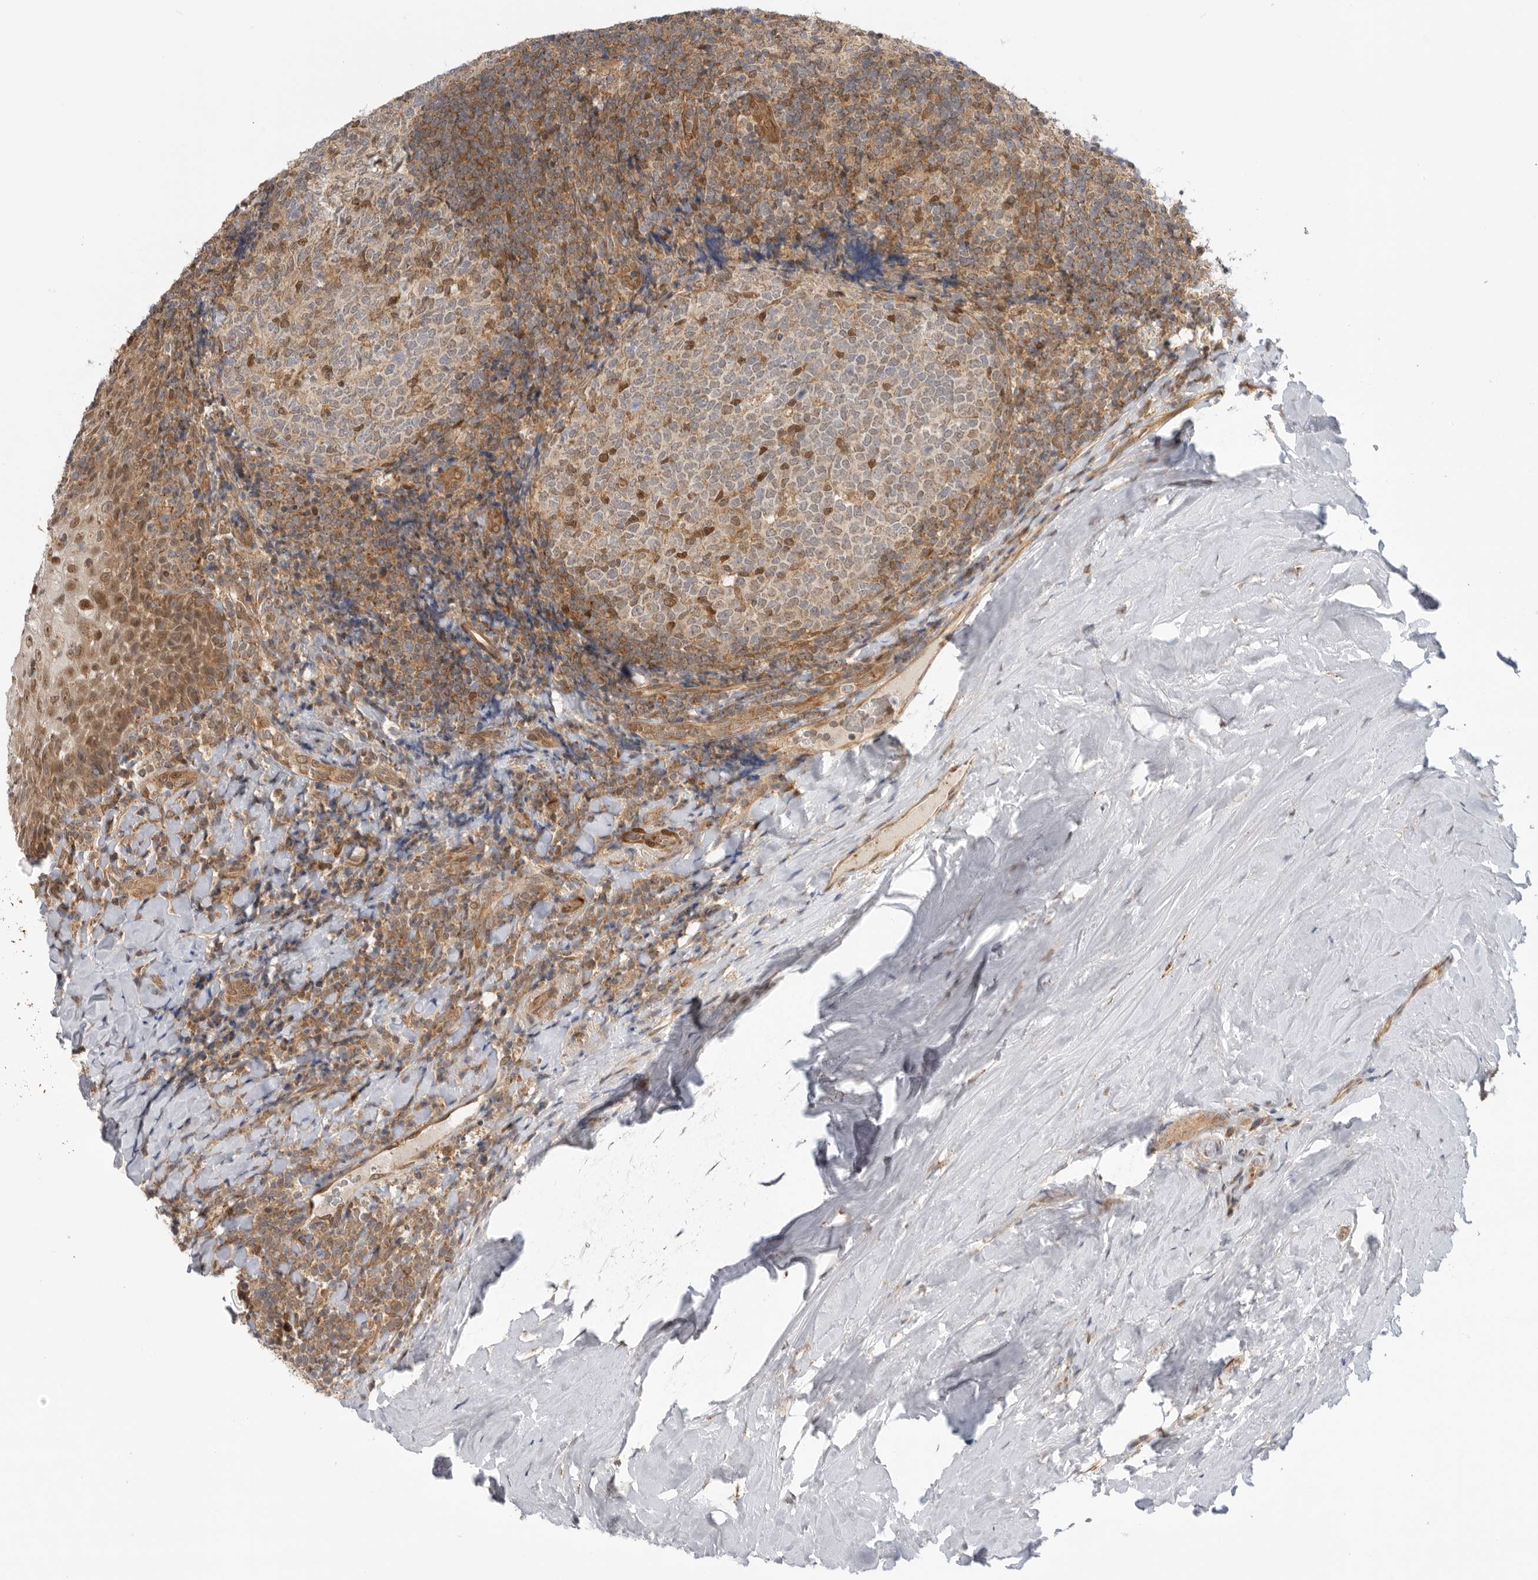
{"staining": {"intensity": "moderate", "quantity": "<25%", "location": "nuclear"}, "tissue": "tonsil", "cell_type": "Germinal center cells", "image_type": "normal", "snomed": [{"axis": "morphology", "description": "Normal tissue, NOS"}, {"axis": "topography", "description": "Tonsil"}], "caption": "Immunohistochemical staining of benign human tonsil demonstrates low levels of moderate nuclear positivity in about <25% of germinal center cells.", "gene": "DCAF8", "patient": {"sex": "male", "age": 37}}